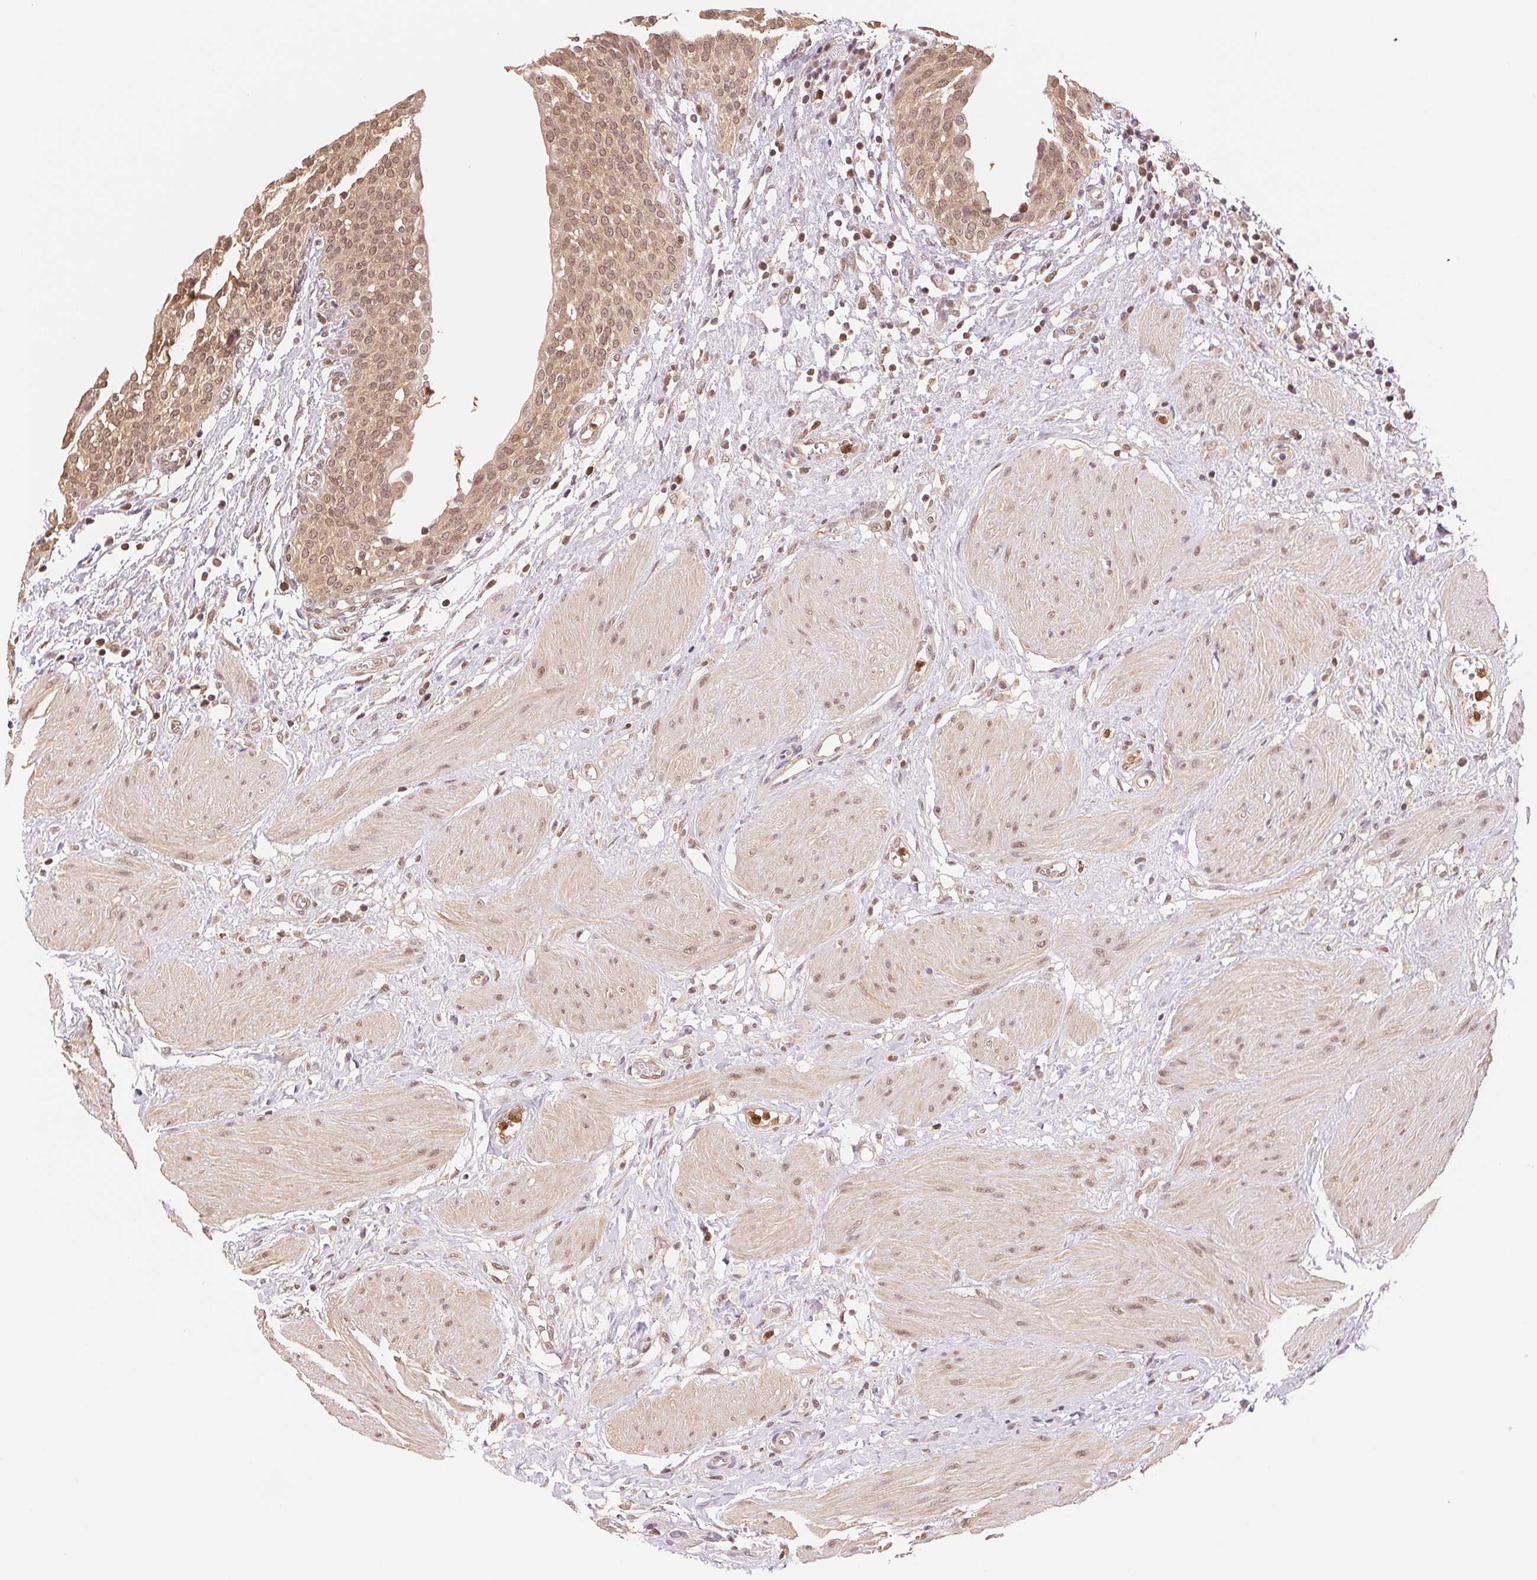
{"staining": {"intensity": "moderate", "quantity": ">75%", "location": "cytoplasmic/membranous"}, "tissue": "urinary bladder", "cell_type": "Urothelial cells", "image_type": "normal", "snomed": [{"axis": "morphology", "description": "Normal tissue, NOS"}, {"axis": "topography", "description": "Urinary bladder"}], "caption": "Urothelial cells exhibit medium levels of moderate cytoplasmic/membranous staining in approximately >75% of cells in benign human urinary bladder.", "gene": "CDC123", "patient": {"sex": "male", "age": 55}}